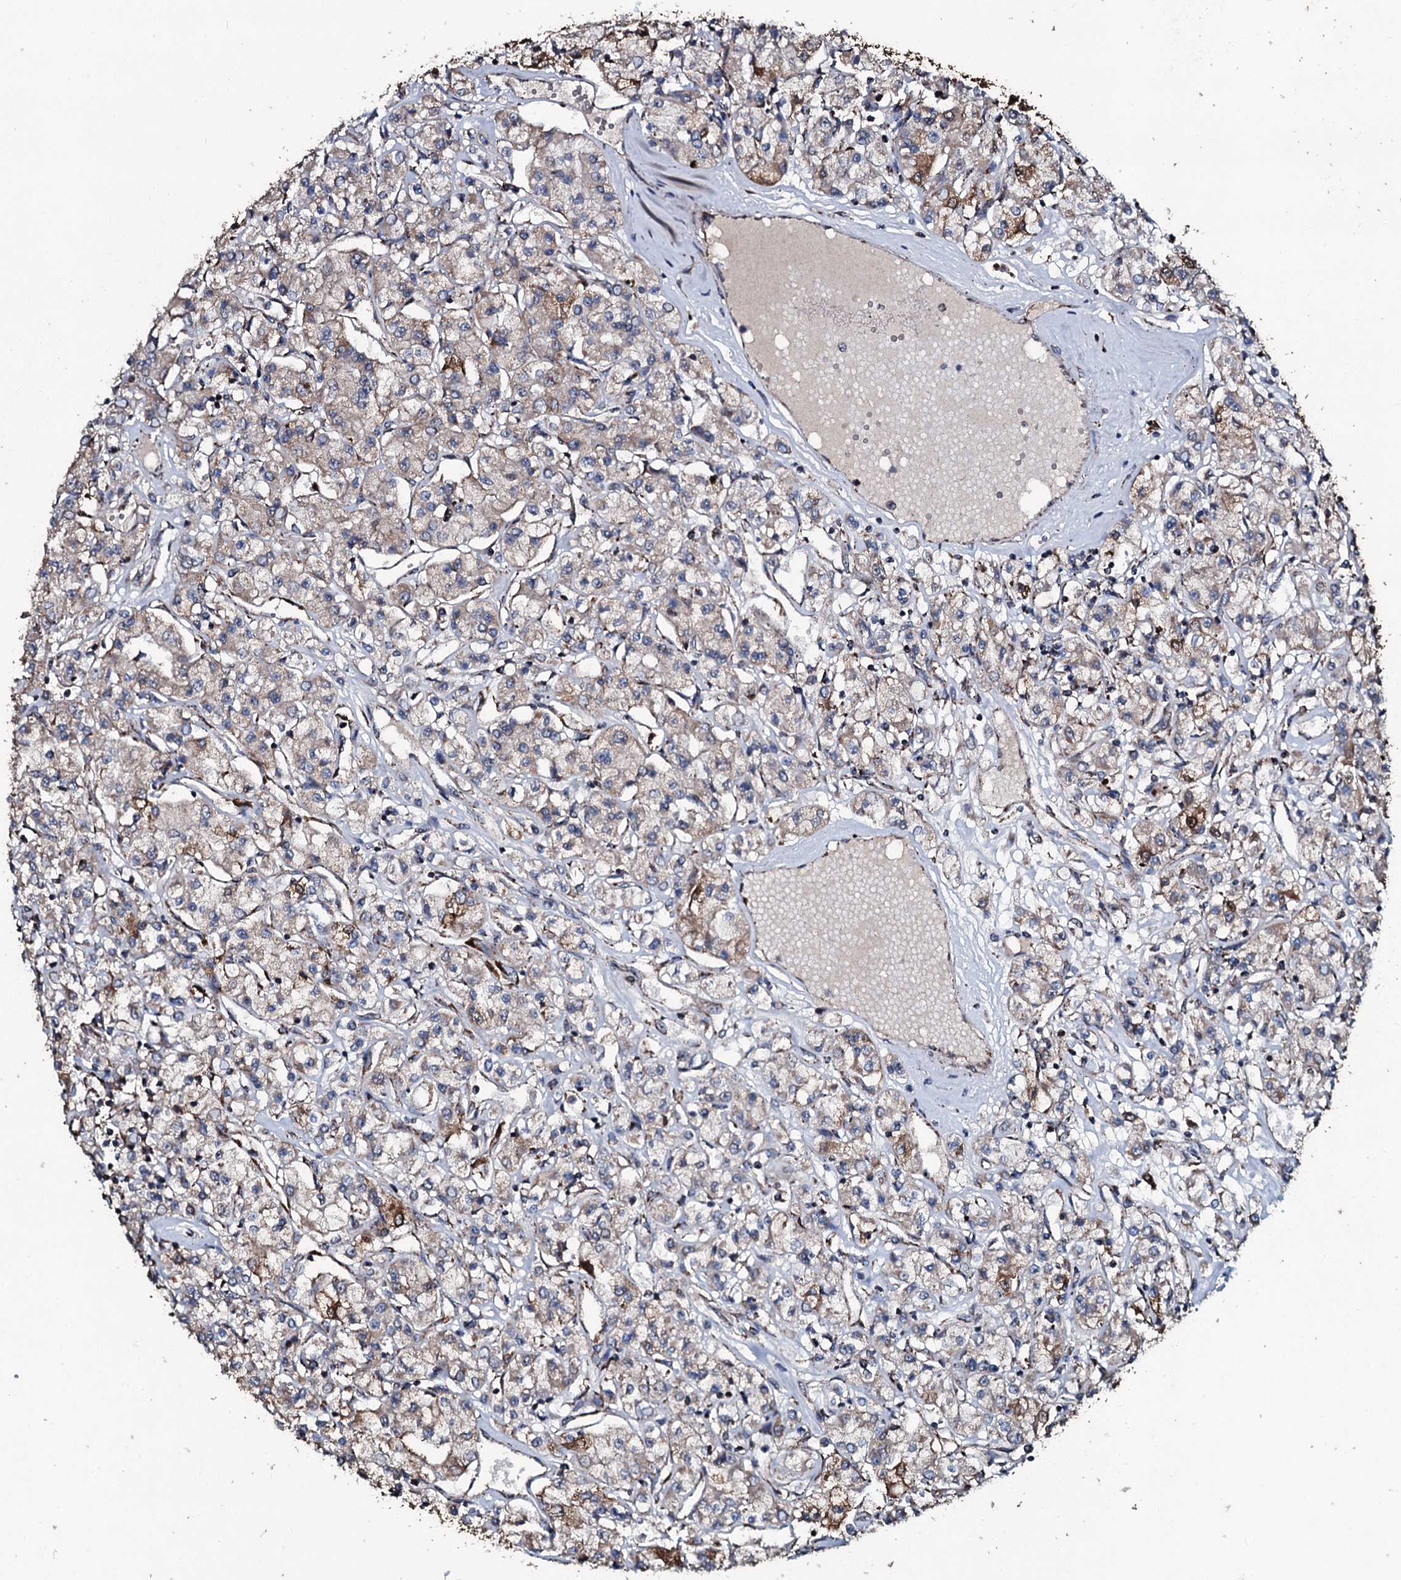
{"staining": {"intensity": "moderate", "quantity": "25%-75%", "location": "cytoplasmic/membranous"}, "tissue": "renal cancer", "cell_type": "Tumor cells", "image_type": "cancer", "snomed": [{"axis": "morphology", "description": "Adenocarcinoma, NOS"}, {"axis": "topography", "description": "Kidney"}], "caption": "Human renal cancer stained for a protein (brown) displays moderate cytoplasmic/membranous positive positivity in about 25%-75% of tumor cells.", "gene": "DYNC2I2", "patient": {"sex": "female", "age": 59}}